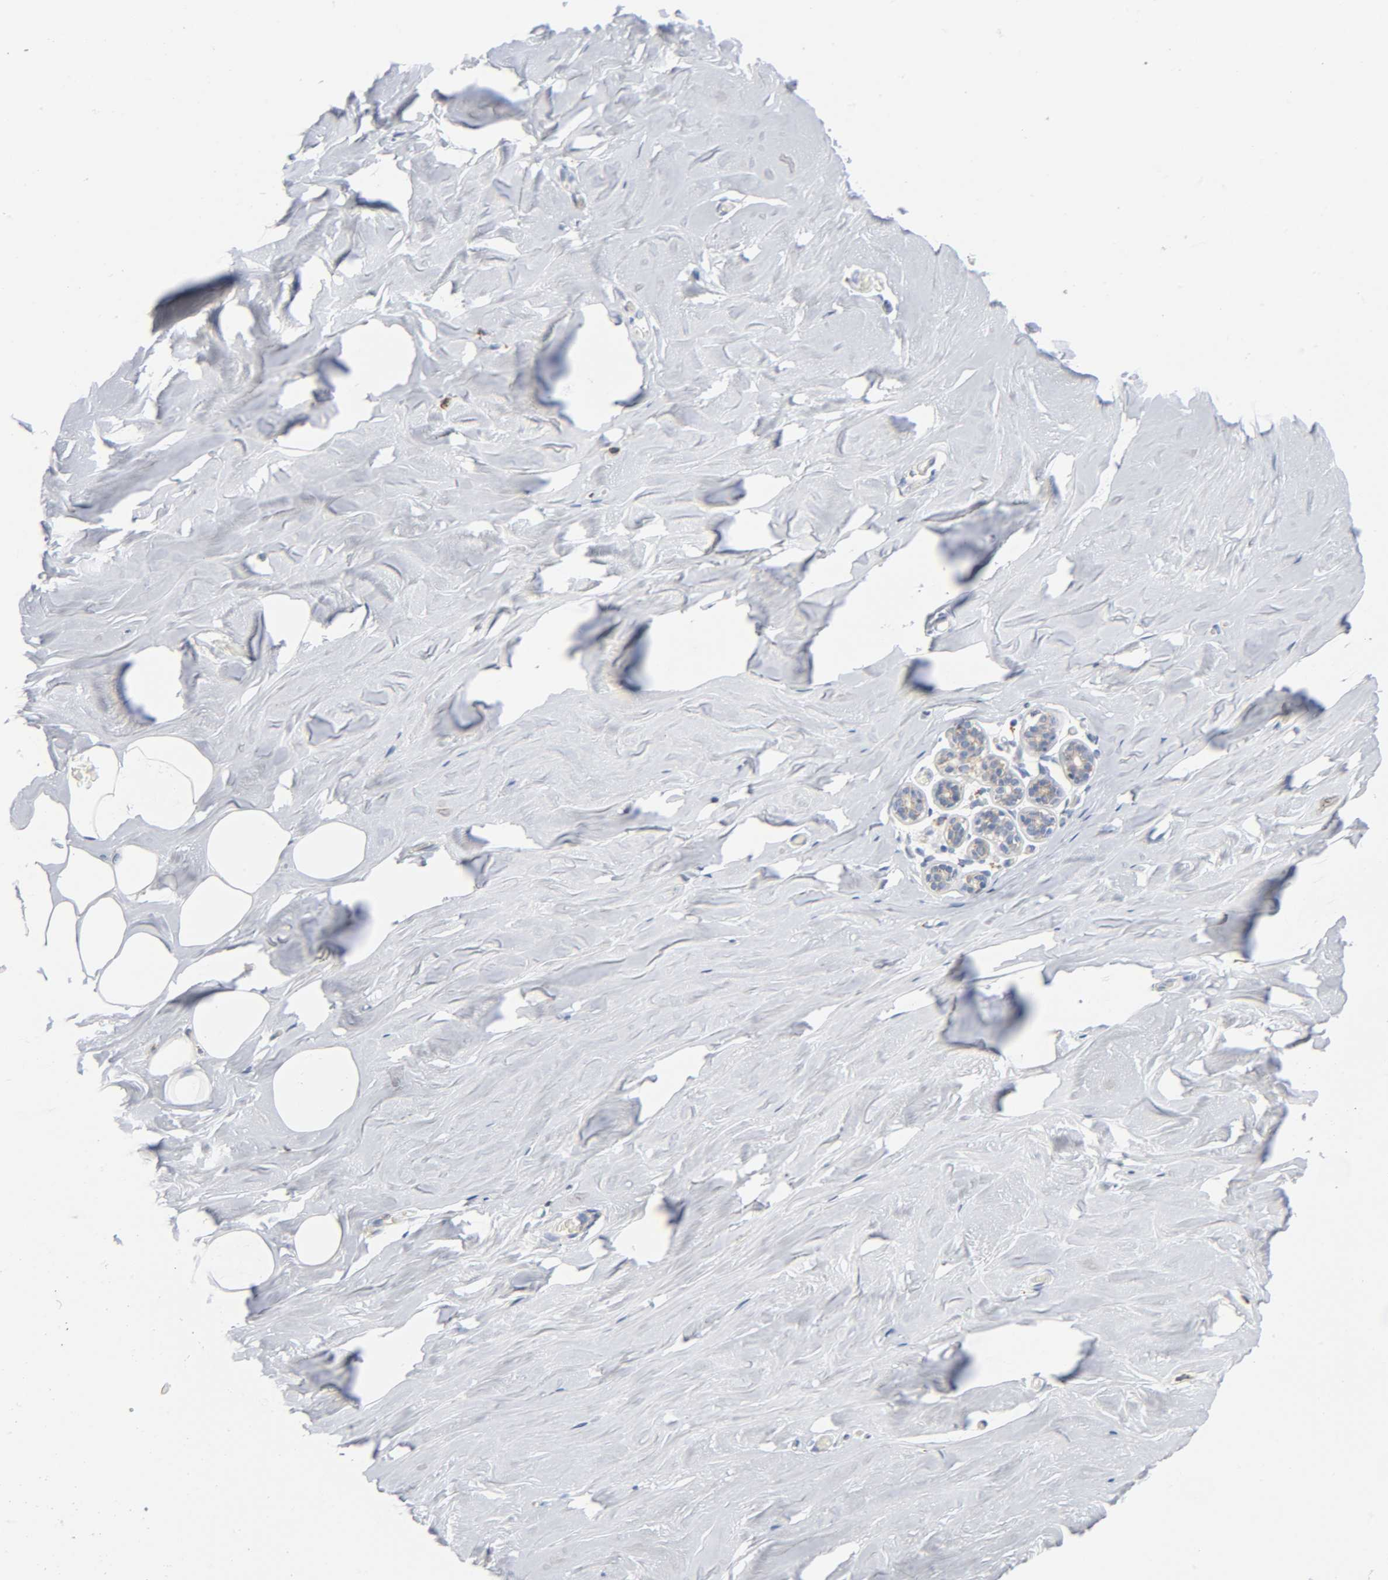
{"staining": {"intensity": "negative", "quantity": "none", "location": "none"}, "tissue": "breast", "cell_type": "Adipocytes", "image_type": "normal", "snomed": [{"axis": "morphology", "description": "Normal tissue, NOS"}, {"axis": "topography", "description": "Breast"}], "caption": "IHC micrograph of benign breast: human breast stained with DAB (3,3'-diaminobenzidine) shows no significant protein expression in adipocytes. (Immunohistochemistry, brightfield microscopy, high magnification).", "gene": "BAK1", "patient": {"sex": "female", "age": 75}}